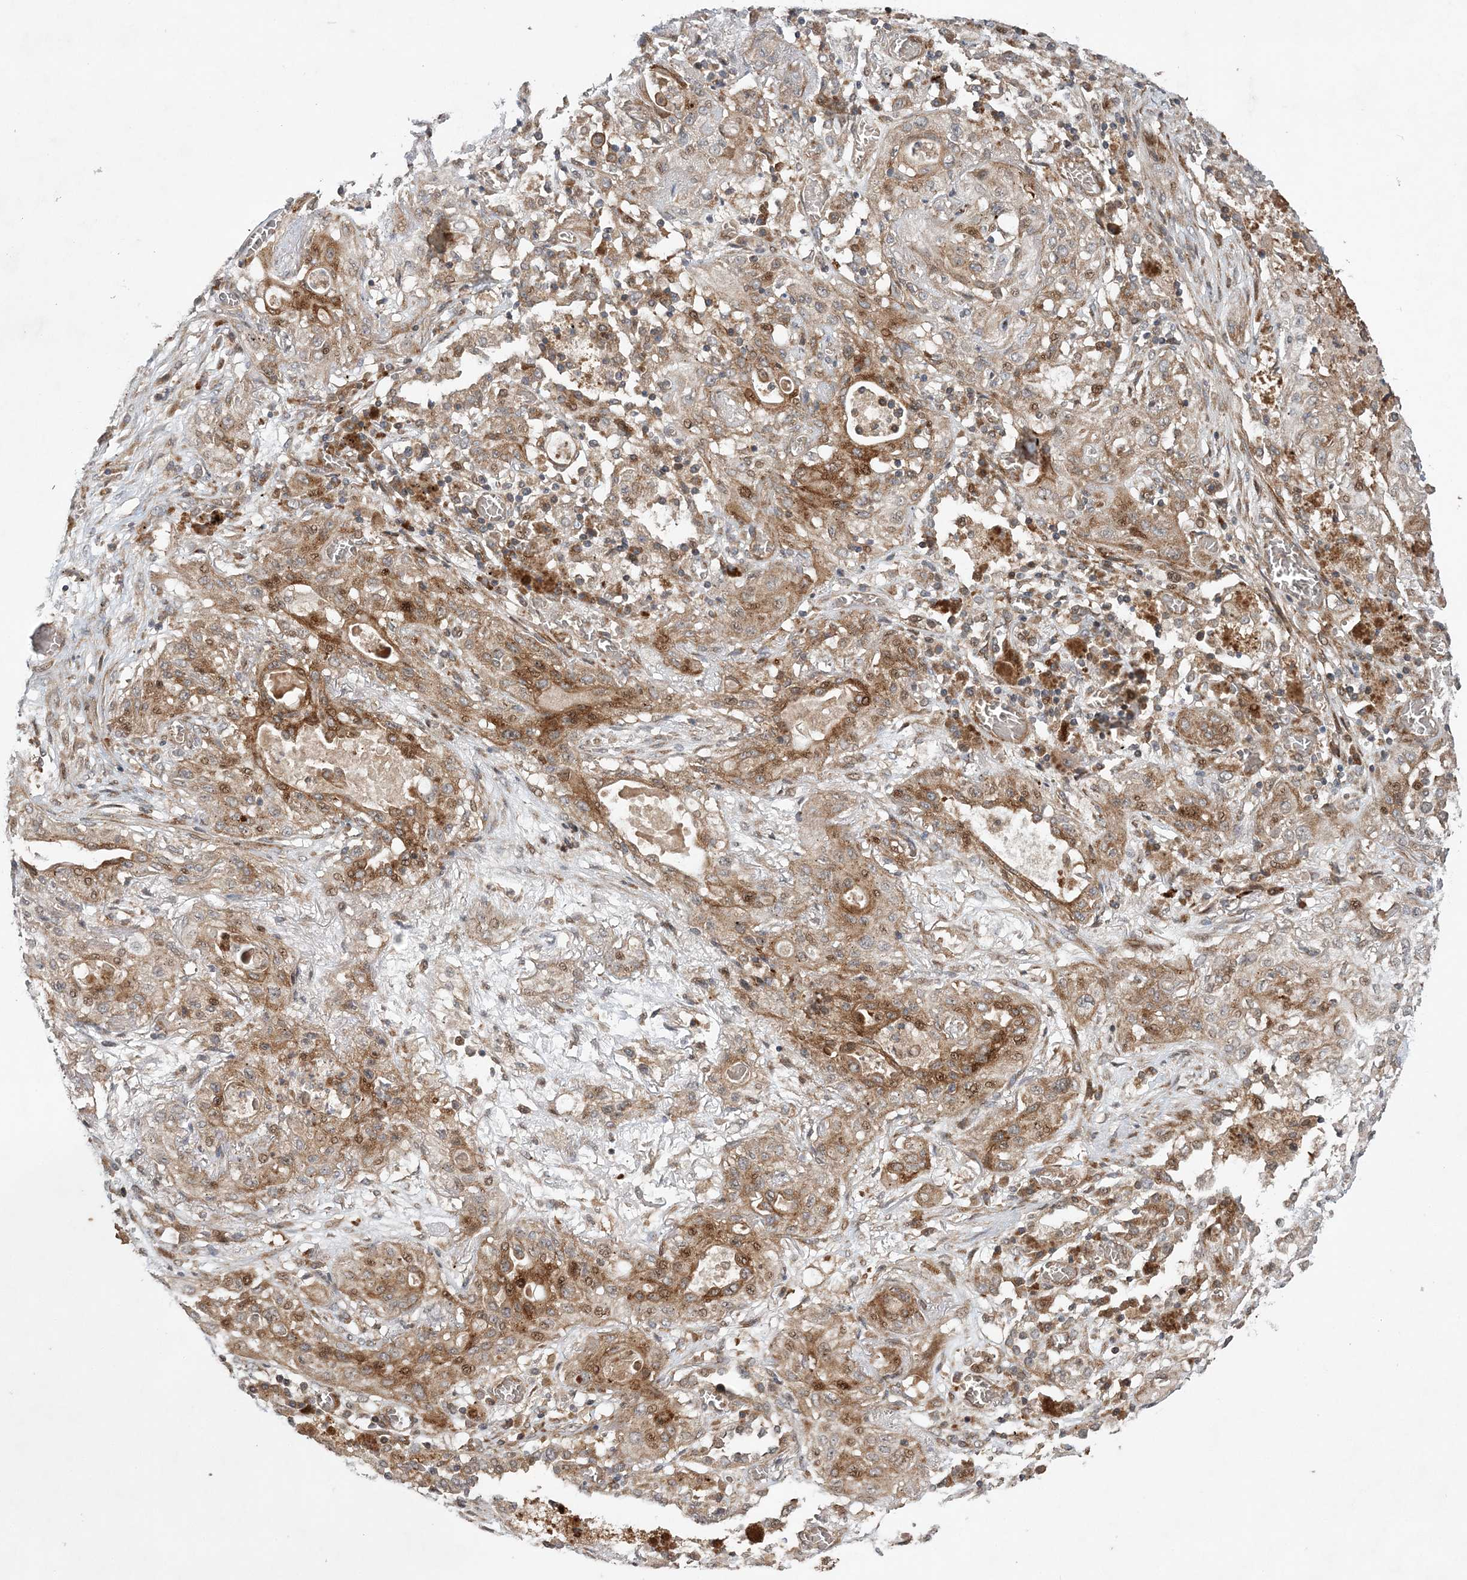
{"staining": {"intensity": "moderate", "quantity": "25%-75%", "location": "cytoplasmic/membranous"}, "tissue": "lung cancer", "cell_type": "Tumor cells", "image_type": "cancer", "snomed": [{"axis": "morphology", "description": "Squamous cell carcinoma, NOS"}, {"axis": "topography", "description": "Lung"}], "caption": "Protein staining of lung squamous cell carcinoma tissue exhibits moderate cytoplasmic/membranous positivity in about 25%-75% of tumor cells.", "gene": "UBTD2", "patient": {"sex": "female", "age": 47}}